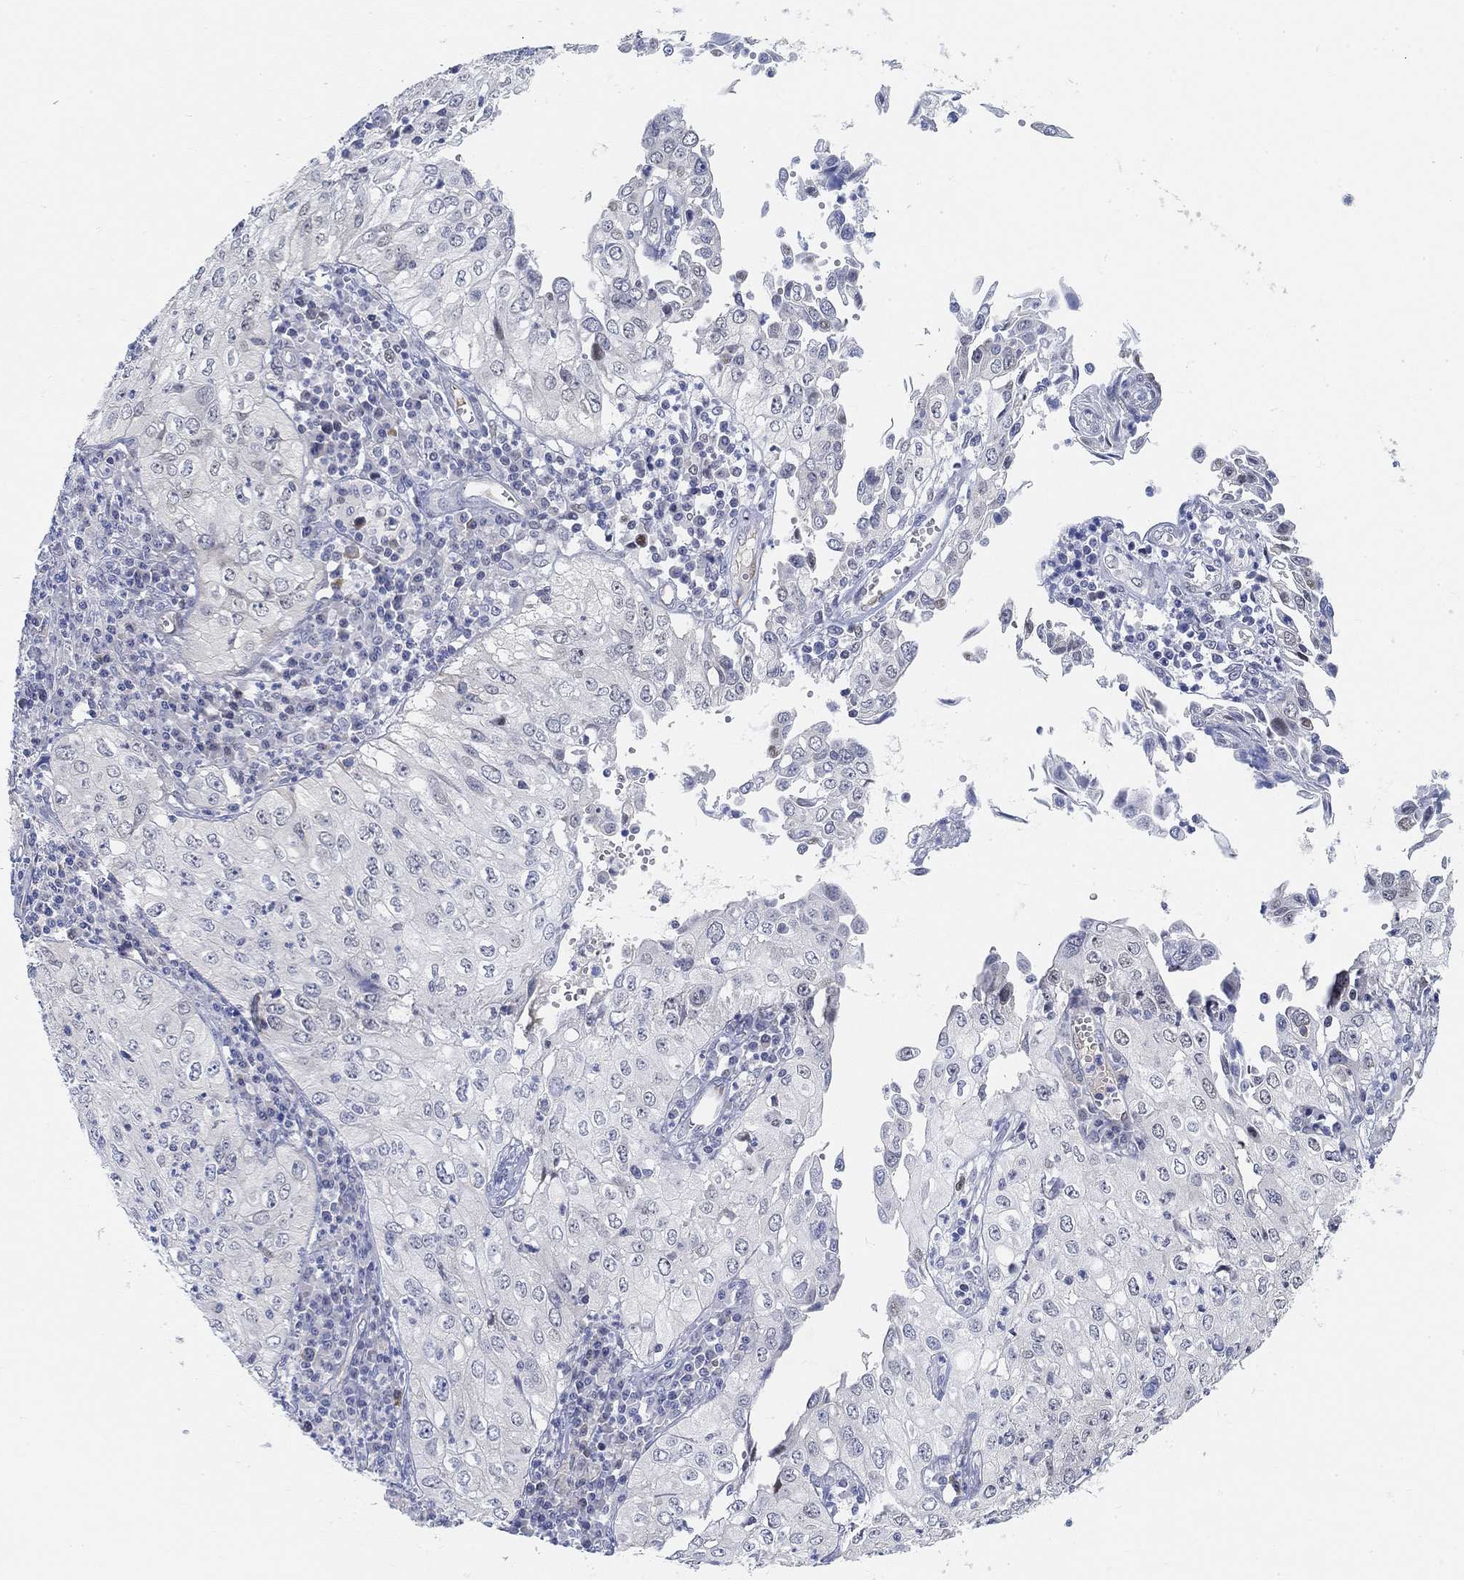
{"staining": {"intensity": "negative", "quantity": "none", "location": "none"}, "tissue": "cervical cancer", "cell_type": "Tumor cells", "image_type": "cancer", "snomed": [{"axis": "morphology", "description": "Squamous cell carcinoma, NOS"}, {"axis": "topography", "description": "Cervix"}], "caption": "Human cervical cancer stained for a protein using immunohistochemistry shows no staining in tumor cells.", "gene": "SNTG2", "patient": {"sex": "female", "age": 24}}